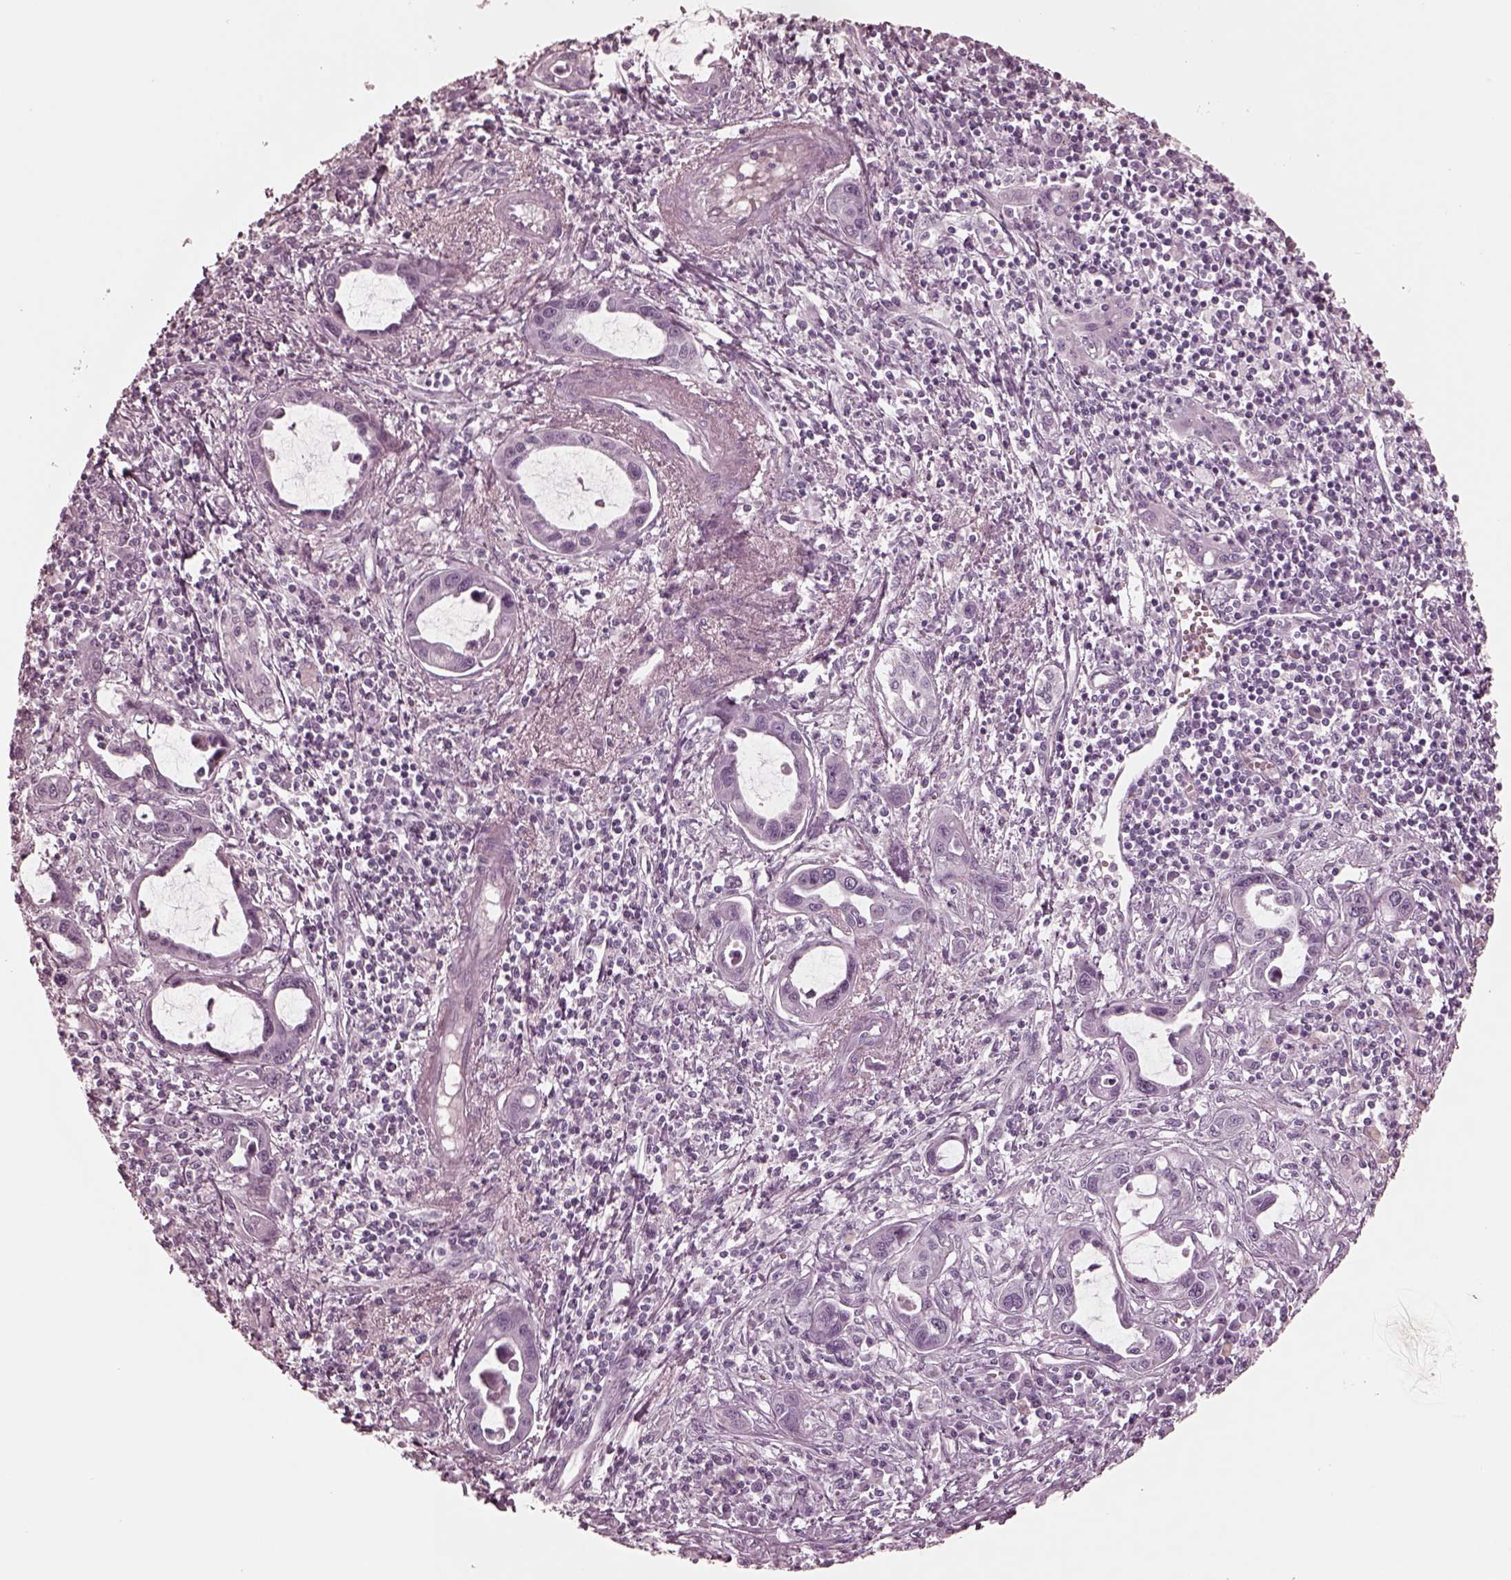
{"staining": {"intensity": "negative", "quantity": "none", "location": "none"}, "tissue": "liver cancer", "cell_type": "Tumor cells", "image_type": "cancer", "snomed": [{"axis": "morphology", "description": "Cholangiocarcinoma"}, {"axis": "topography", "description": "Liver"}], "caption": "Human liver cancer stained for a protein using immunohistochemistry reveals no positivity in tumor cells.", "gene": "GRM6", "patient": {"sex": "male", "age": 58}}